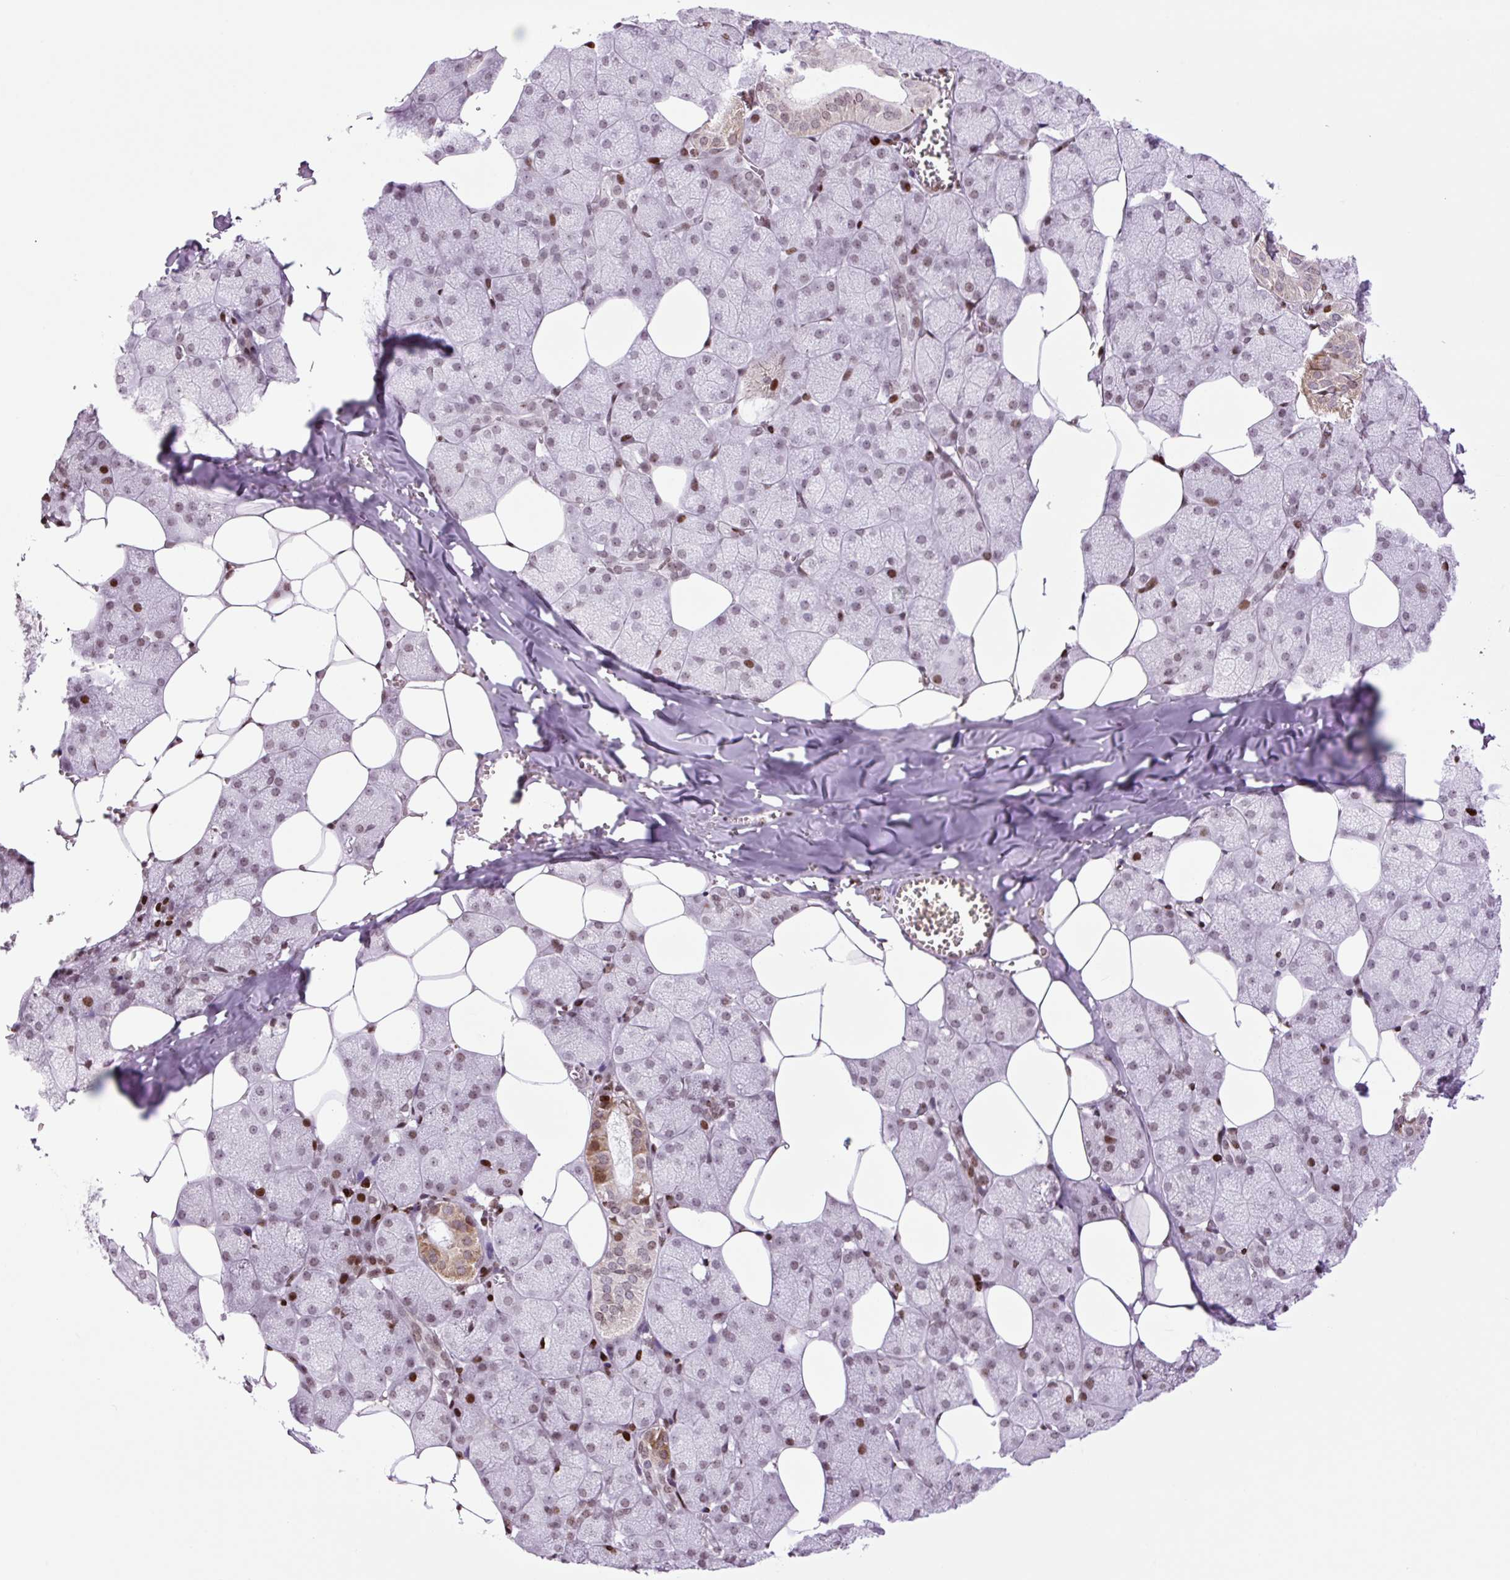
{"staining": {"intensity": "strong", "quantity": "25%-75%", "location": "nuclear"}, "tissue": "salivary gland", "cell_type": "Glandular cells", "image_type": "normal", "snomed": [{"axis": "morphology", "description": "Normal tissue, NOS"}, {"axis": "topography", "description": "Salivary gland"}, {"axis": "topography", "description": "Peripheral nerve tissue"}], "caption": "The immunohistochemical stain labels strong nuclear staining in glandular cells of benign salivary gland.", "gene": "H1", "patient": {"sex": "male", "age": 38}}